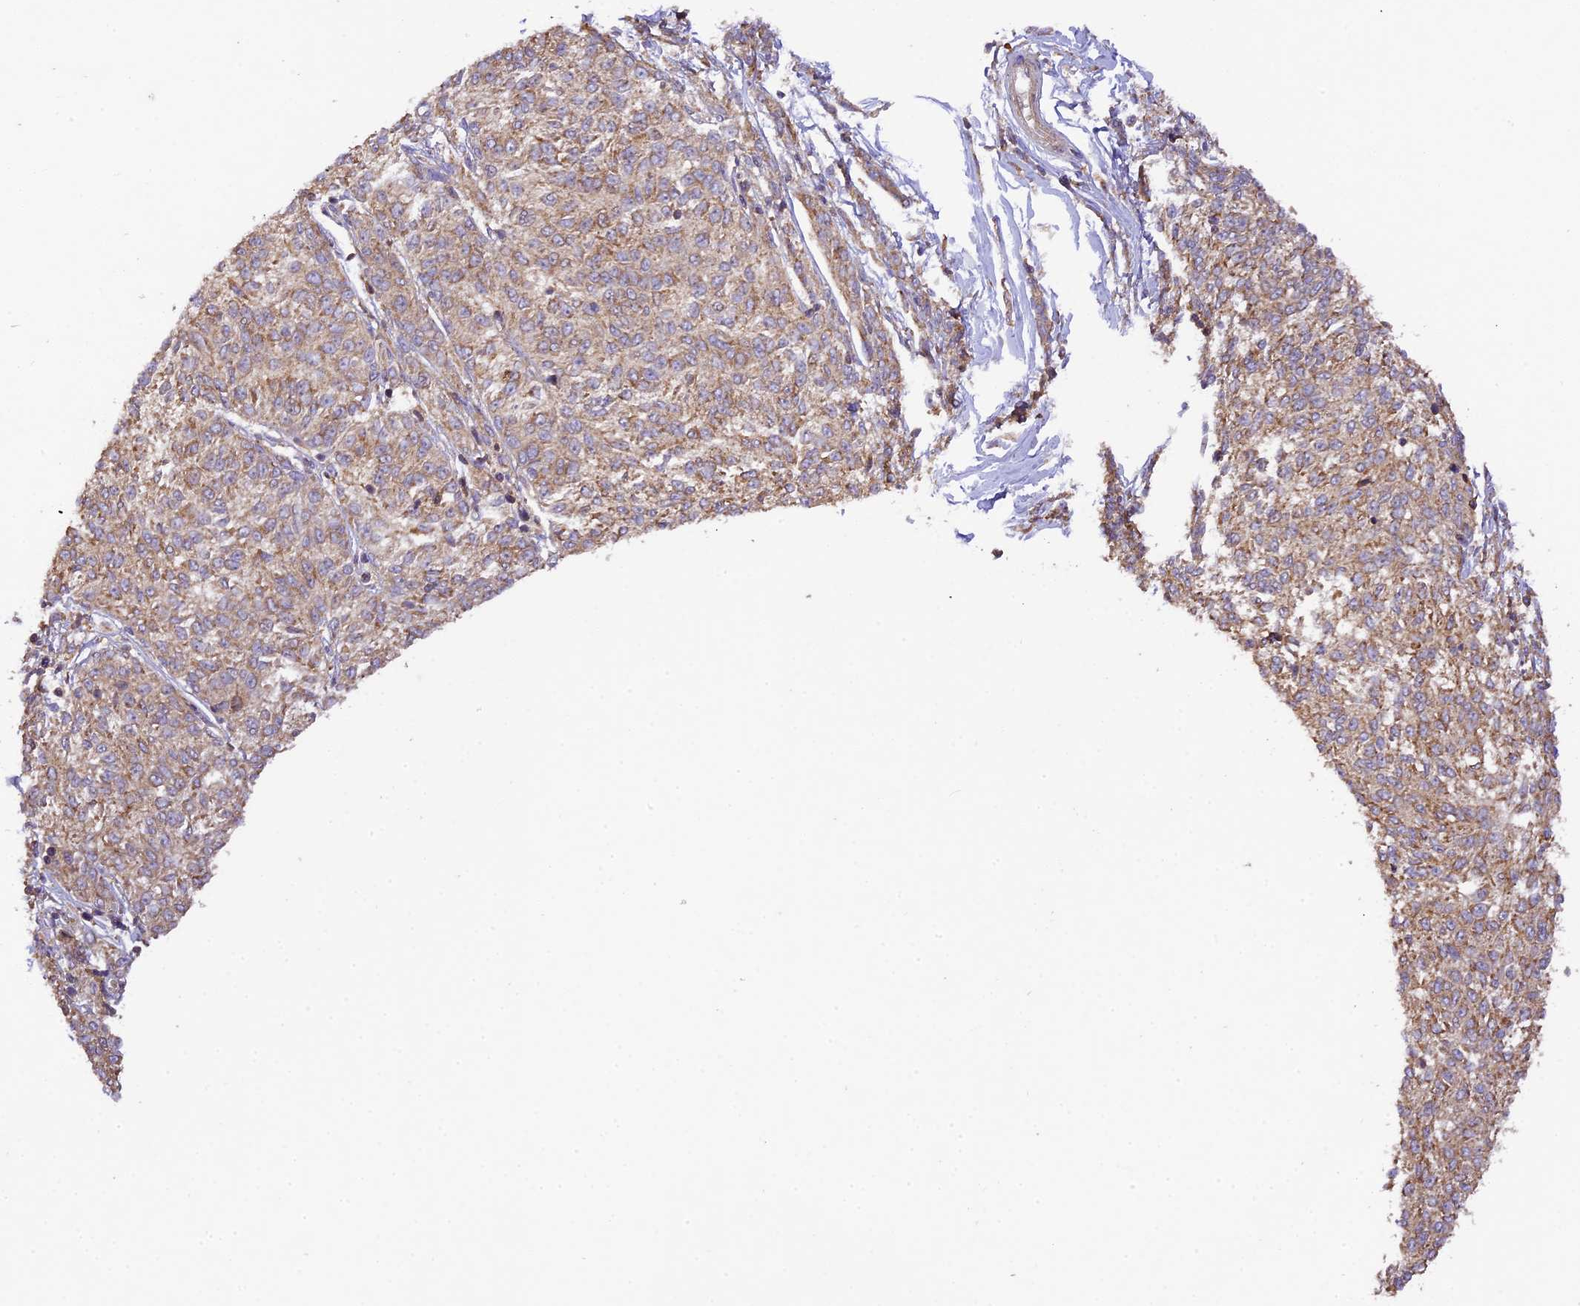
{"staining": {"intensity": "moderate", "quantity": "<25%", "location": "cytoplasmic/membranous"}, "tissue": "melanoma", "cell_type": "Tumor cells", "image_type": "cancer", "snomed": [{"axis": "morphology", "description": "Malignant melanoma, NOS"}, {"axis": "topography", "description": "Skin"}], "caption": "About <25% of tumor cells in melanoma display moderate cytoplasmic/membranous protein expression as visualized by brown immunohistochemical staining.", "gene": "WDR88", "patient": {"sex": "female", "age": 72}}